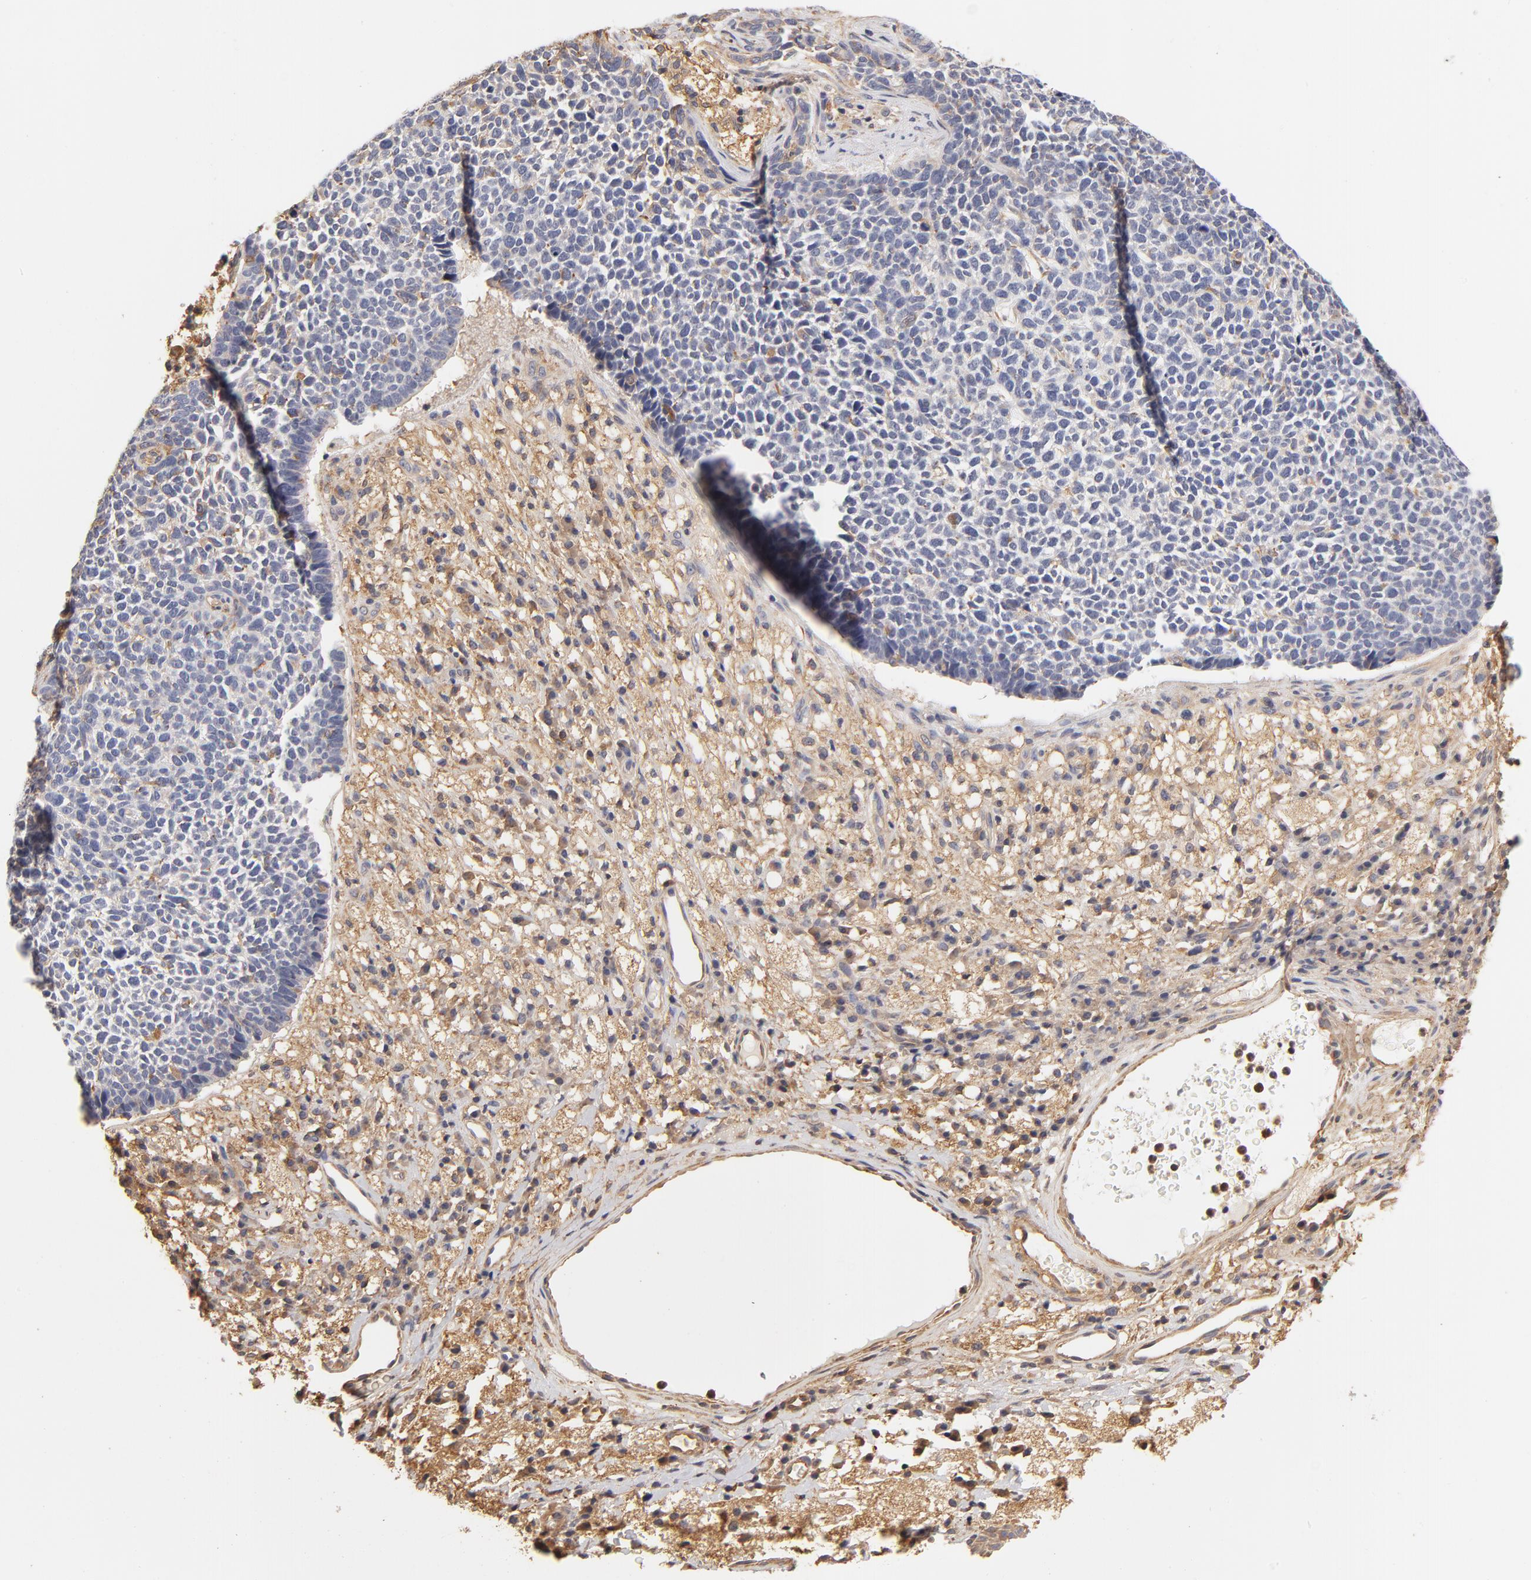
{"staining": {"intensity": "negative", "quantity": "none", "location": "none"}, "tissue": "skin cancer", "cell_type": "Tumor cells", "image_type": "cancer", "snomed": [{"axis": "morphology", "description": "Basal cell carcinoma"}, {"axis": "topography", "description": "Skin"}], "caption": "There is no significant positivity in tumor cells of basal cell carcinoma (skin). (DAB (3,3'-diaminobenzidine) immunohistochemistry (IHC) visualized using brightfield microscopy, high magnification).", "gene": "FCMR", "patient": {"sex": "female", "age": 84}}